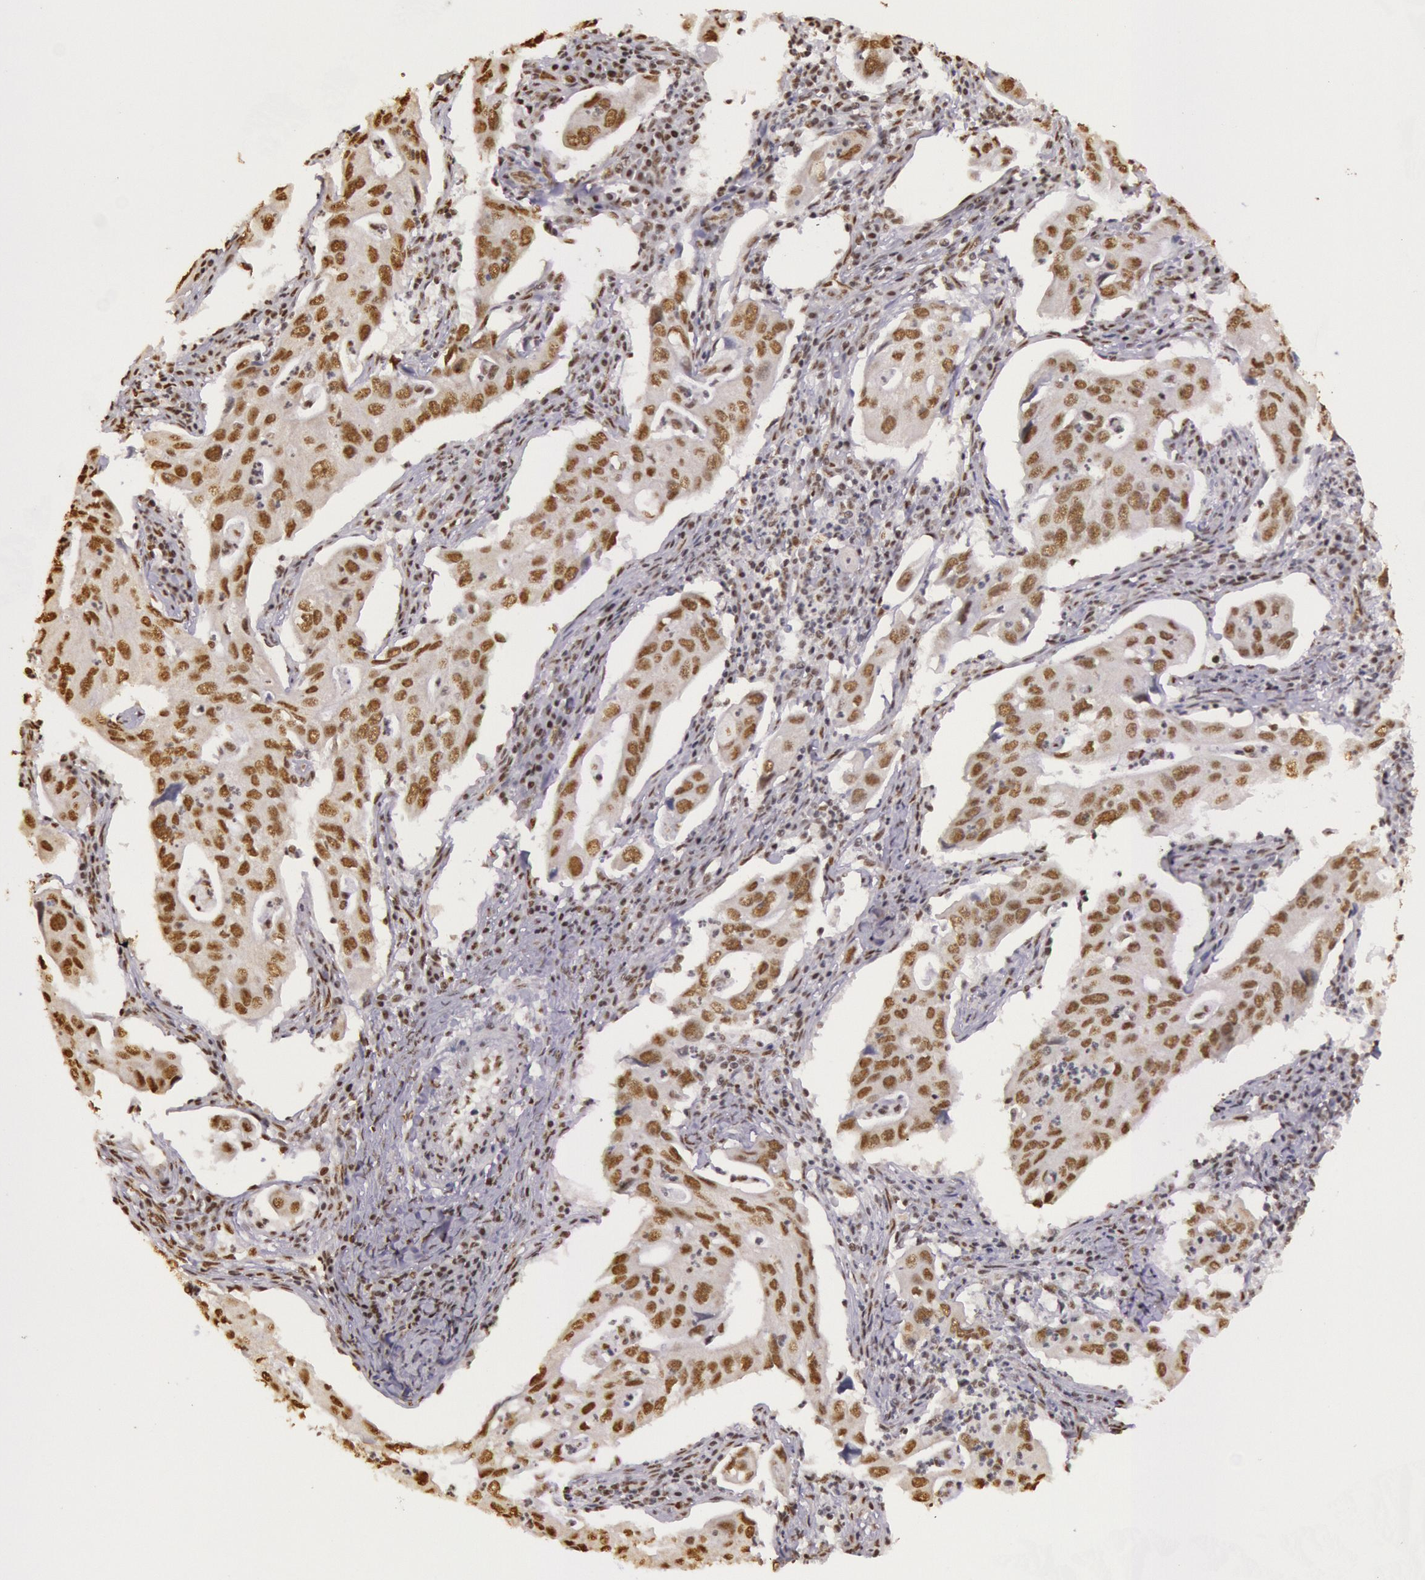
{"staining": {"intensity": "moderate", "quantity": ">75%", "location": "nuclear"}, "tissue": "lung cancer", "cell_type": "Tumor cells", "image_type": "cancer", "snomed": [{"axis": "morphology", "description": "Adenocarcinoma, NOS"}, {"axis": "topography", "description": "Lung"}], "caption": "Immunohistochemistry (IHC) of lung cancer reveals medium levels of moderate nuclear positivity in about >75% of tumor cells.", "gene": "HNRNPH2", "patient": {"sex": "male", "age": 48}}